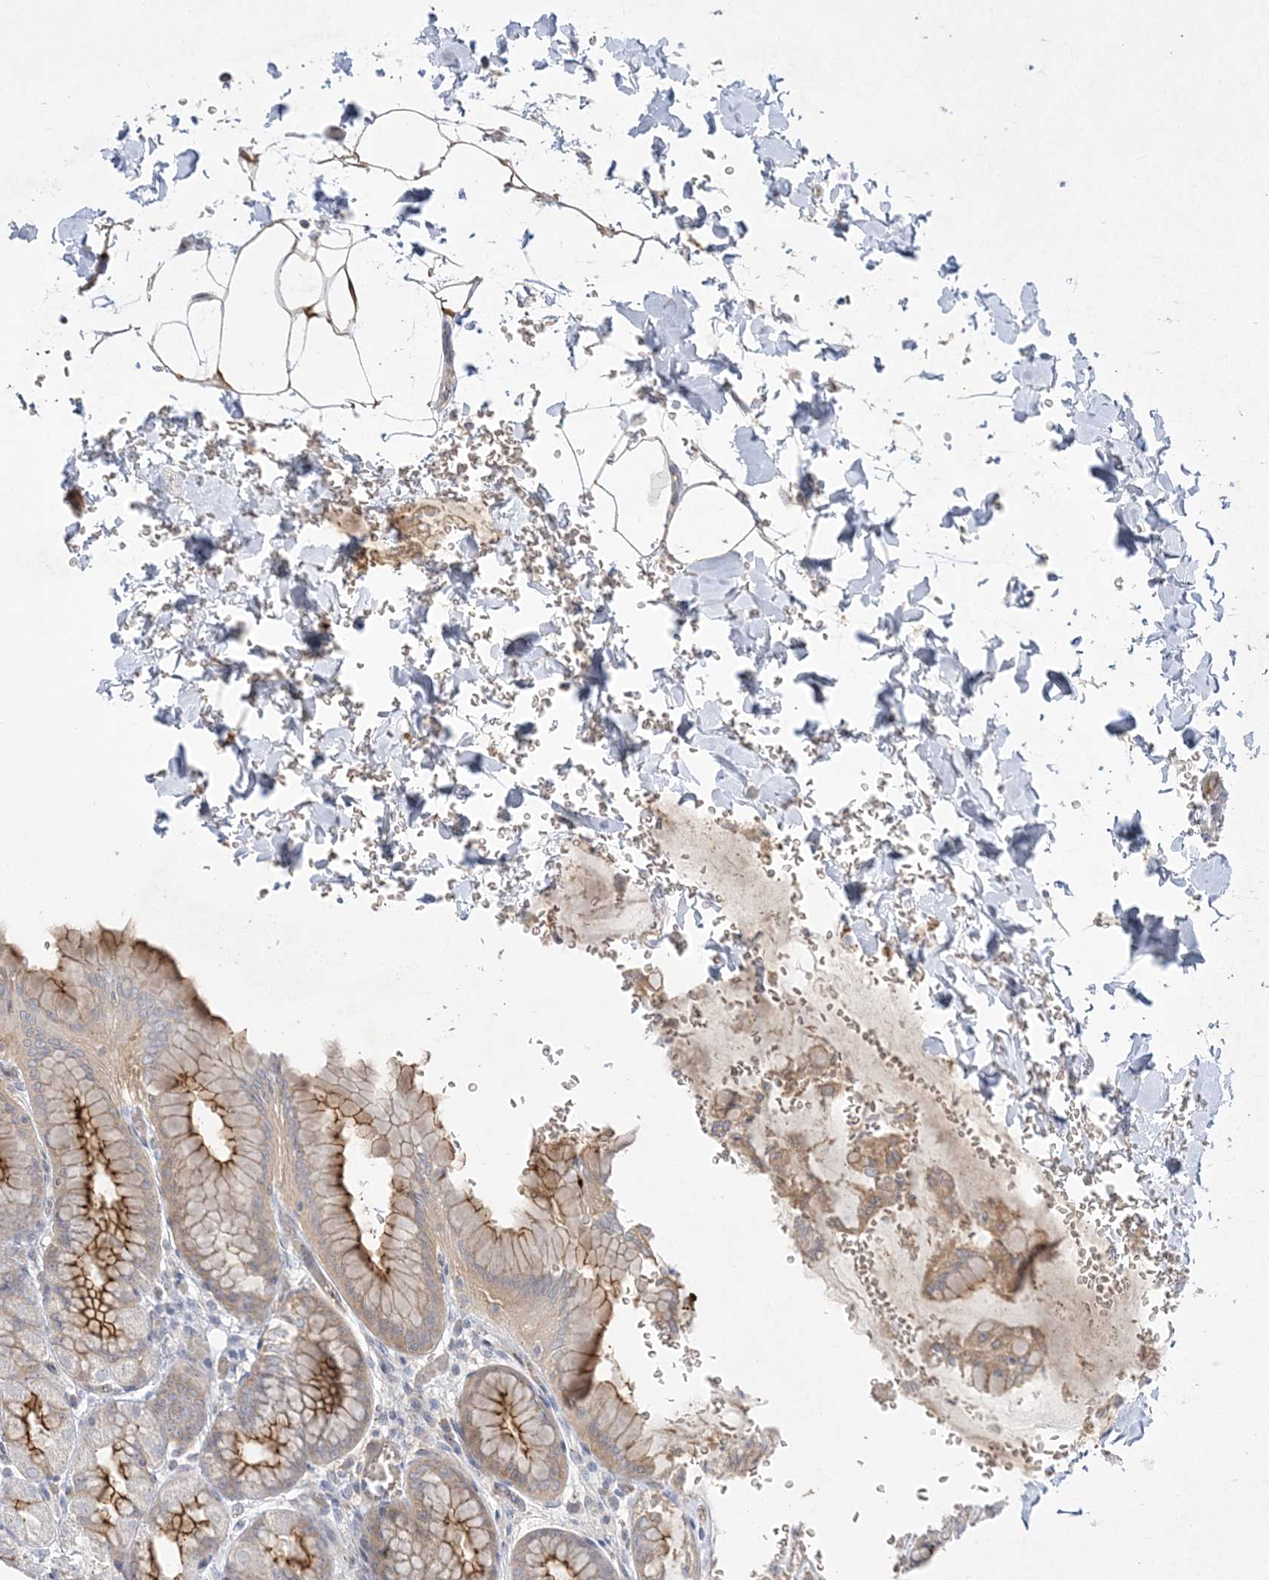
{"staining": {"intensity": "moderate", "quantity": "25%-75%", "location": "cytoplasmic/membranous"}, "tissue": "stomach", "cell_type": "Glandular cells", "image_type": "normal", "snomed": [{"axis": "morphology", "description": "Normal tissue, NOS"}, {"axis": "topography", "description": "Stomach"}], "caption": "Protein expression by IHC demonstrates moderate cytoplasmic/membranous positivity in about 25%-75% of glandular cells in normal stomach.", "gene": "ADAMTS12", "patient": {"sex": "male", "age": 42}}